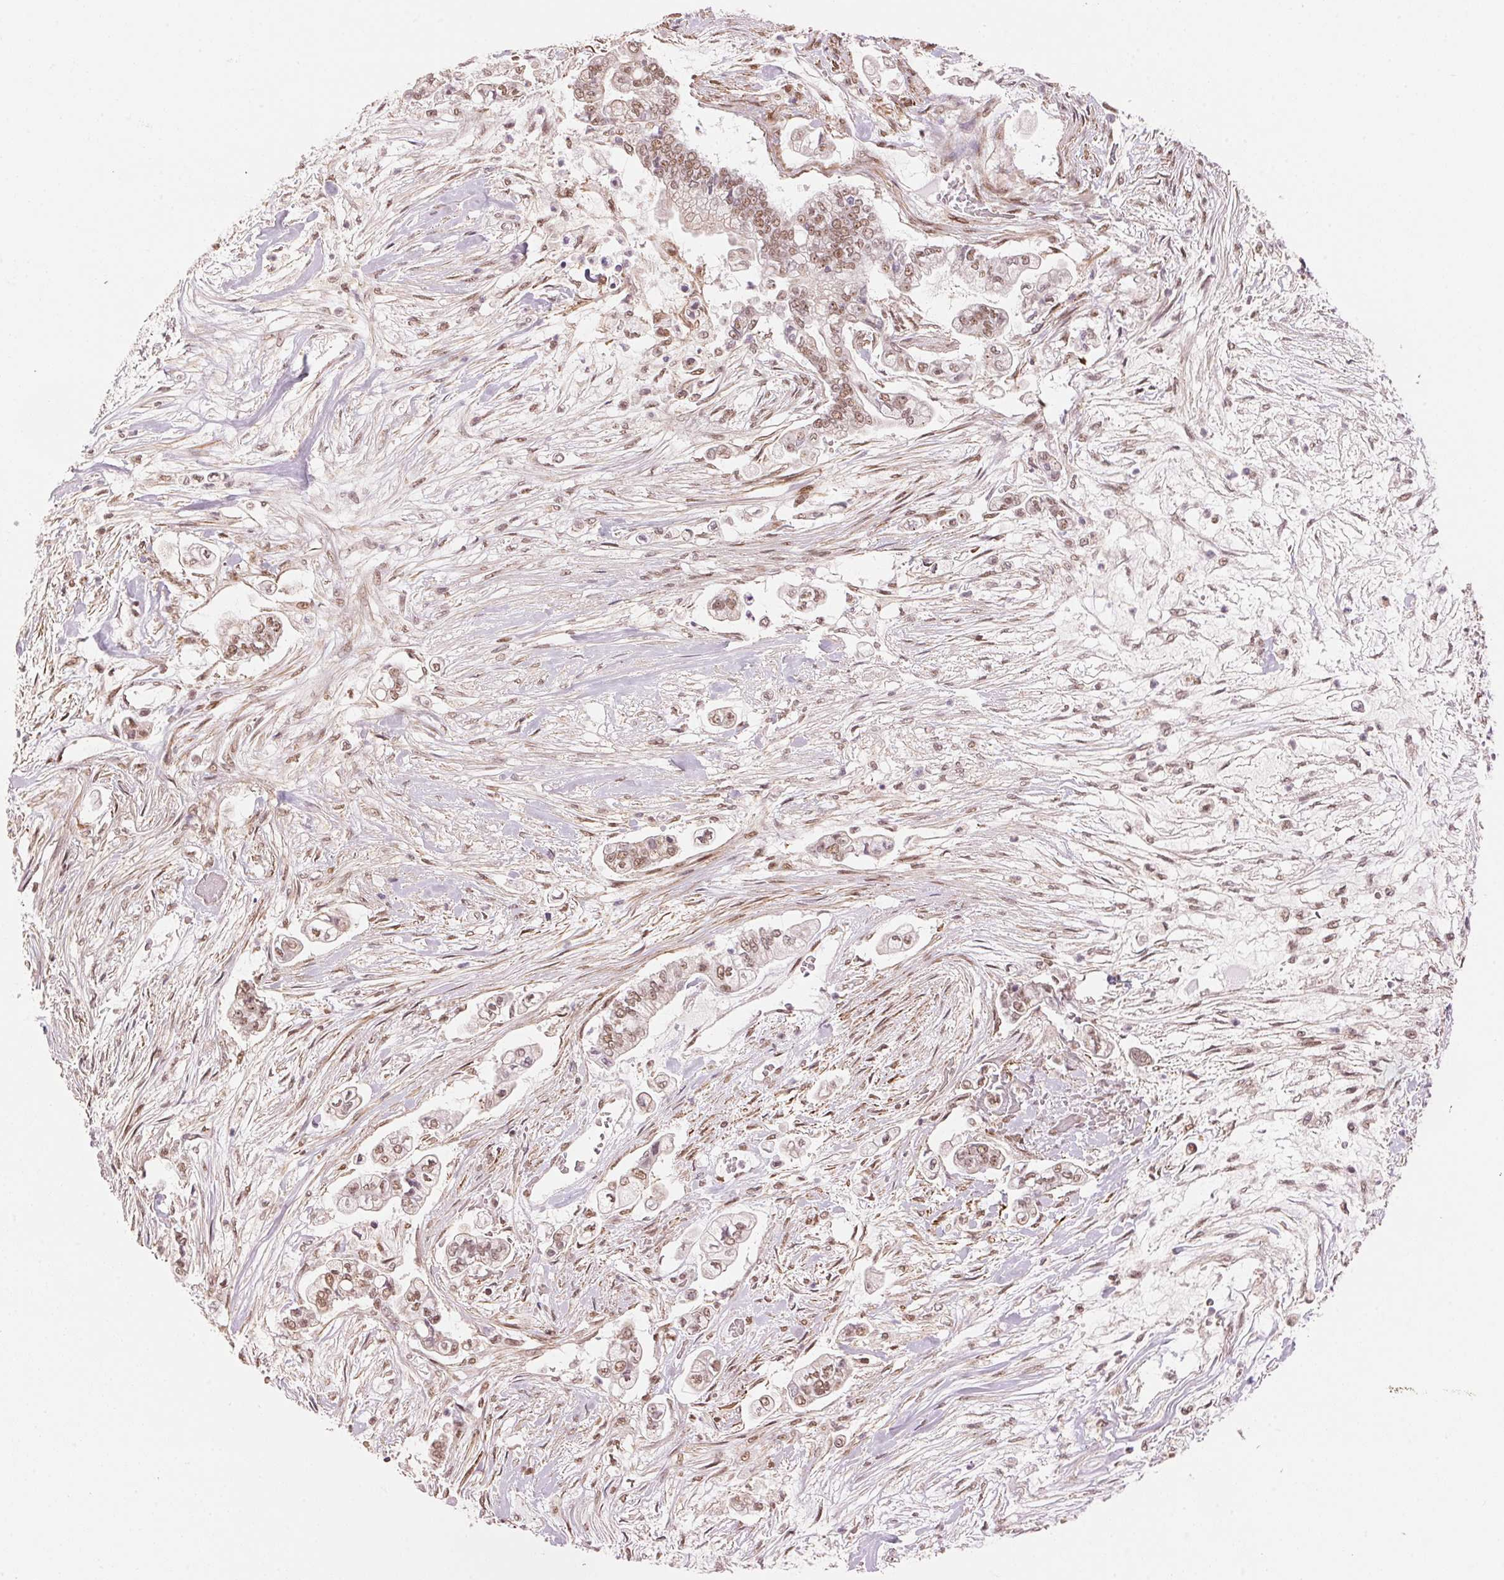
{"staining": {"intensity": "weak", "quantity": ">75%", "location": "nuclear"}, "tissue": "pancreatic cancer", "cell_type": "Tumor cells", "image_type": "cancer", "snomed": [{"axis": "morphology", "description": "Adenocarcinoma, NOS"}, {"axis": "topography", "description": "Pancreas"}], "caption": "Weak nuclear protein expression is seen in about >75% of tumor cells in pancreatic cancer (adenocarcinoma).", "gene": "HNRNPDL", "patient": {"sex": "female", "age": 69}}